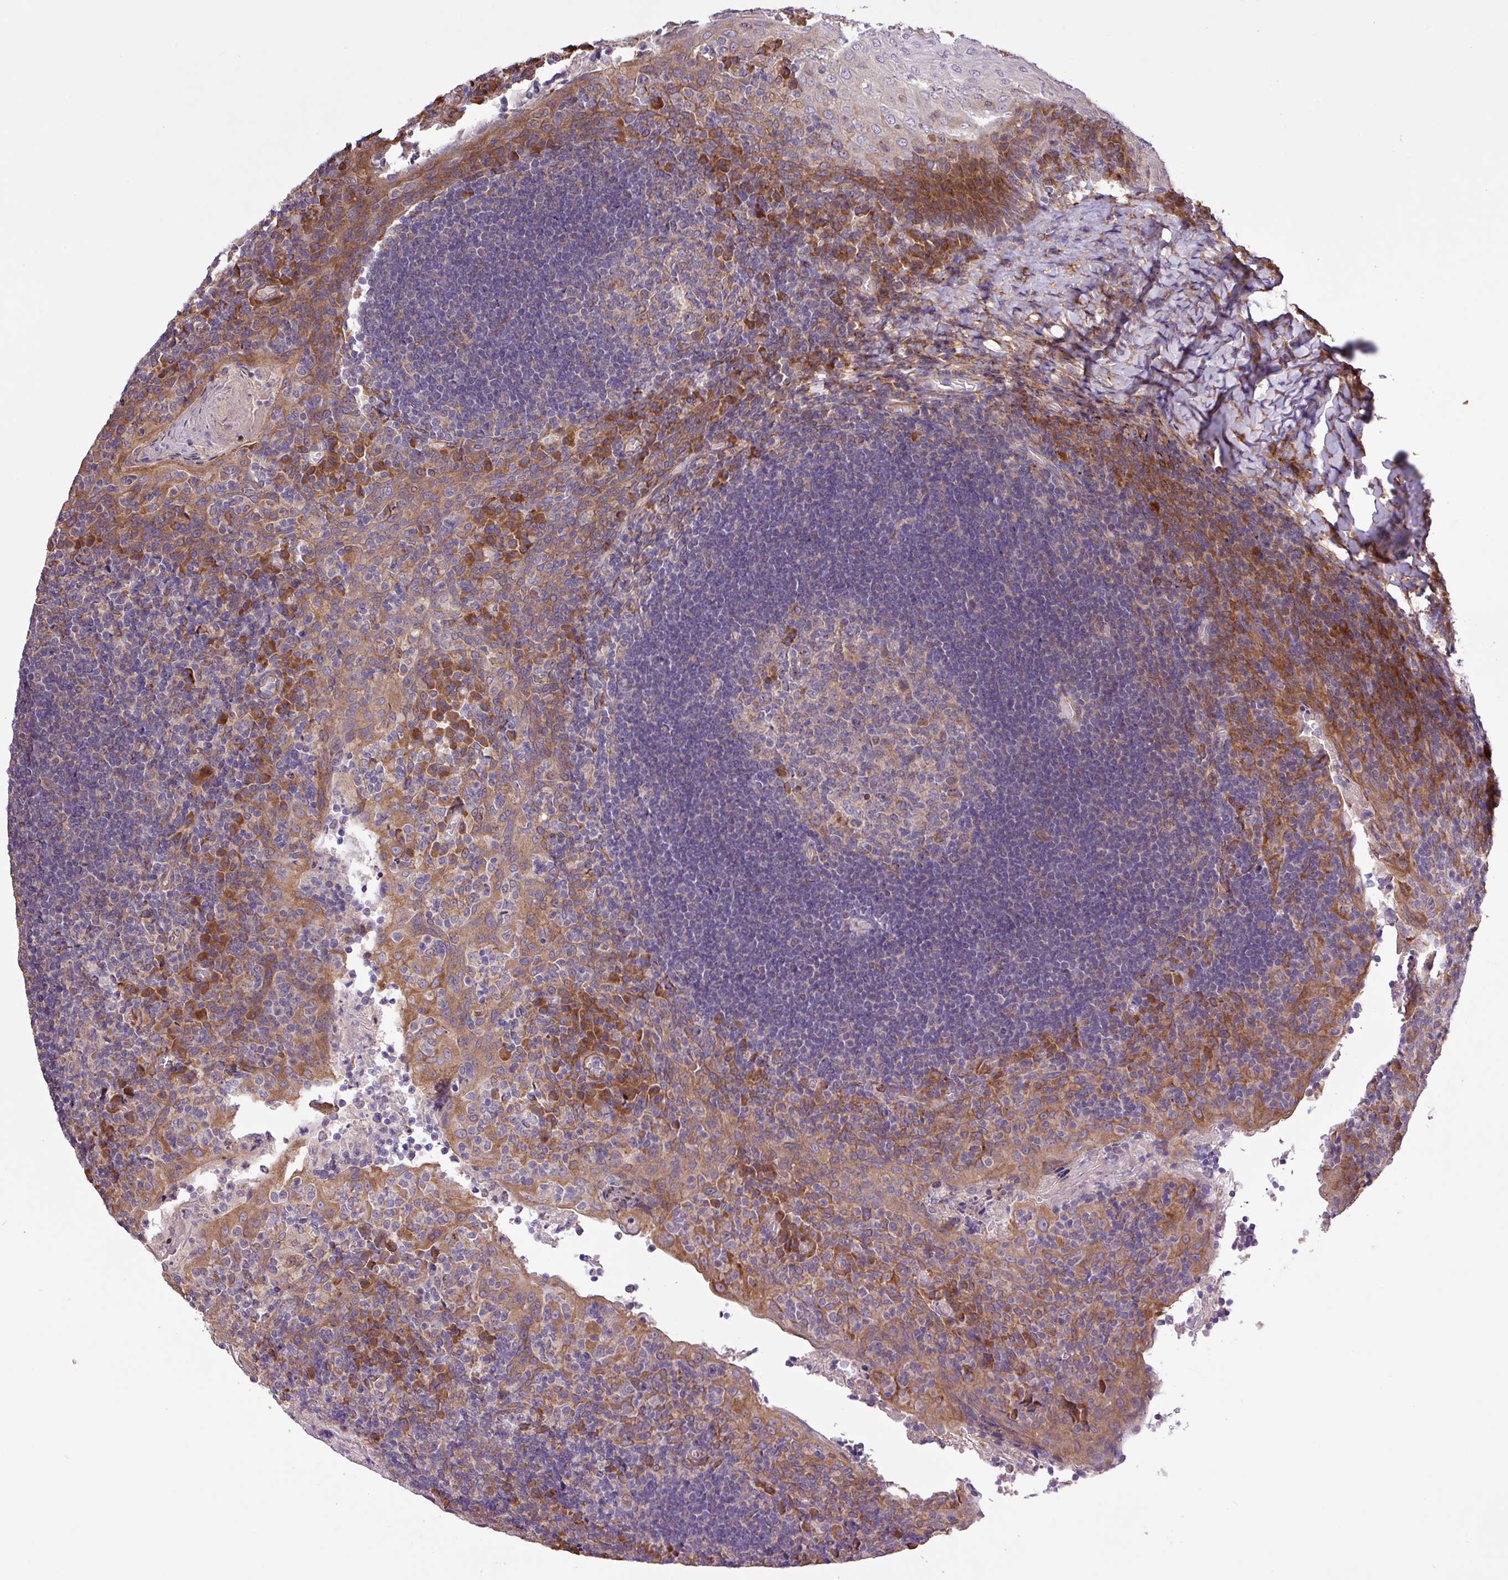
{"staining": {"intensity": "moderate", "quantity": "<25%", "location": "cytoplasmic/membranous"}, "tissue": "tonsil", "cell_type": "Germinal center cells", "image_type": "normal", "snomed": [{"axis": "morphology", "description": "Normal tissue, NOS"}, {"axis": "topography", "description": "Tonsil"}], "caption": "A photomicrograph of human tonsil stained for a protein reveals moderate cytoplasmic/membranous brown staining in germinal center cells. (DAB (3,3'-diaminobenzidine) IHC, brown staining for protein, blue staining for nuclei).", "gene": "MEGF6", "patient": {"sex": "male", "age": 17}}